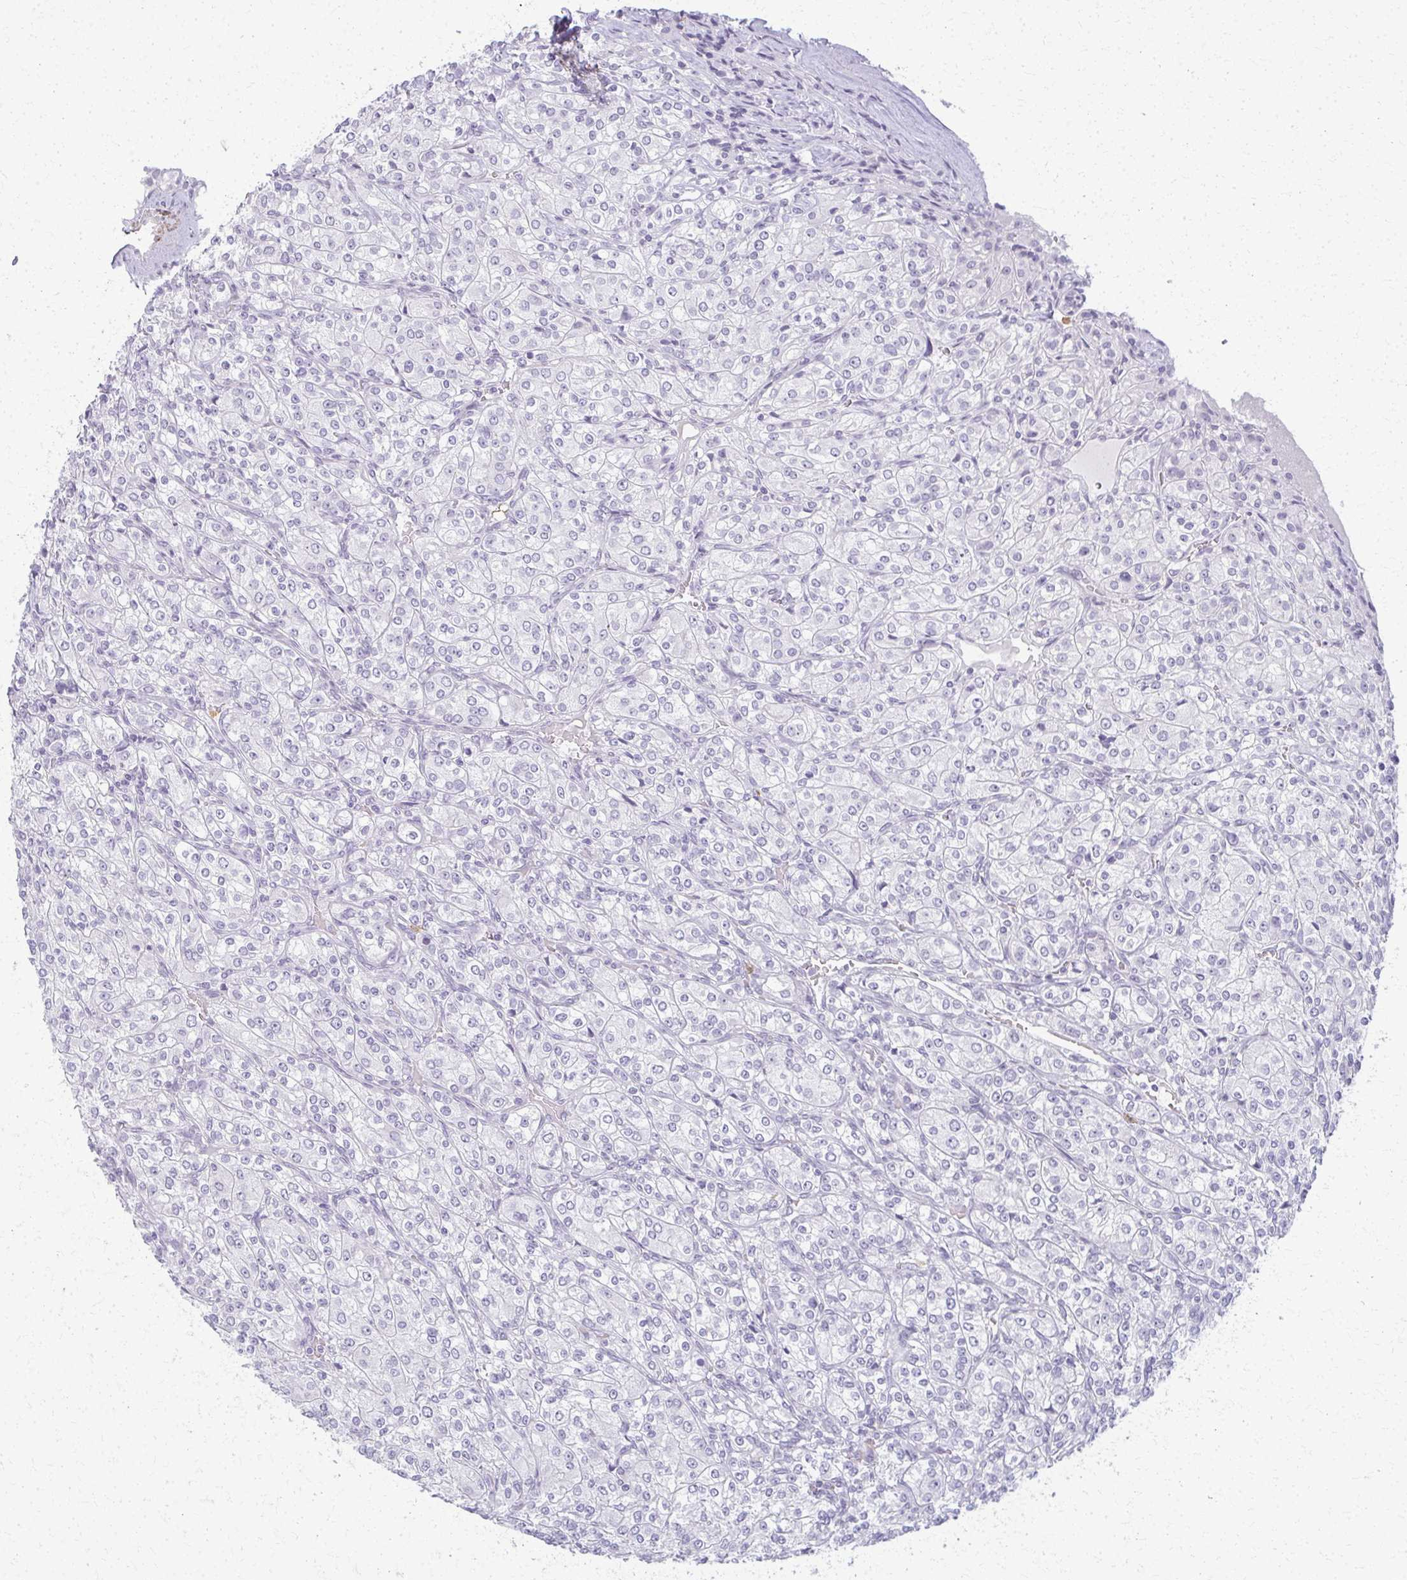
{"staining": {"intensity": "negative", "quantity": "none", "location": "none"}, "tissue": "renal cancer", "cell_type": "Tumor cells", "image_type": "cancer", "snomed": [{"axis": "morphology", "description": "Adenocarcinoma, NOS"}, {"axis": "topography", "description": "Kidney"}], "caption": "This is a histopathology image of immunohistochemistry (IHC) staining of renal adenocarcinoma, which shows no expression in tumor cells.", "gene": "CA3", "patient": {"sex": "male", "age": 77}}